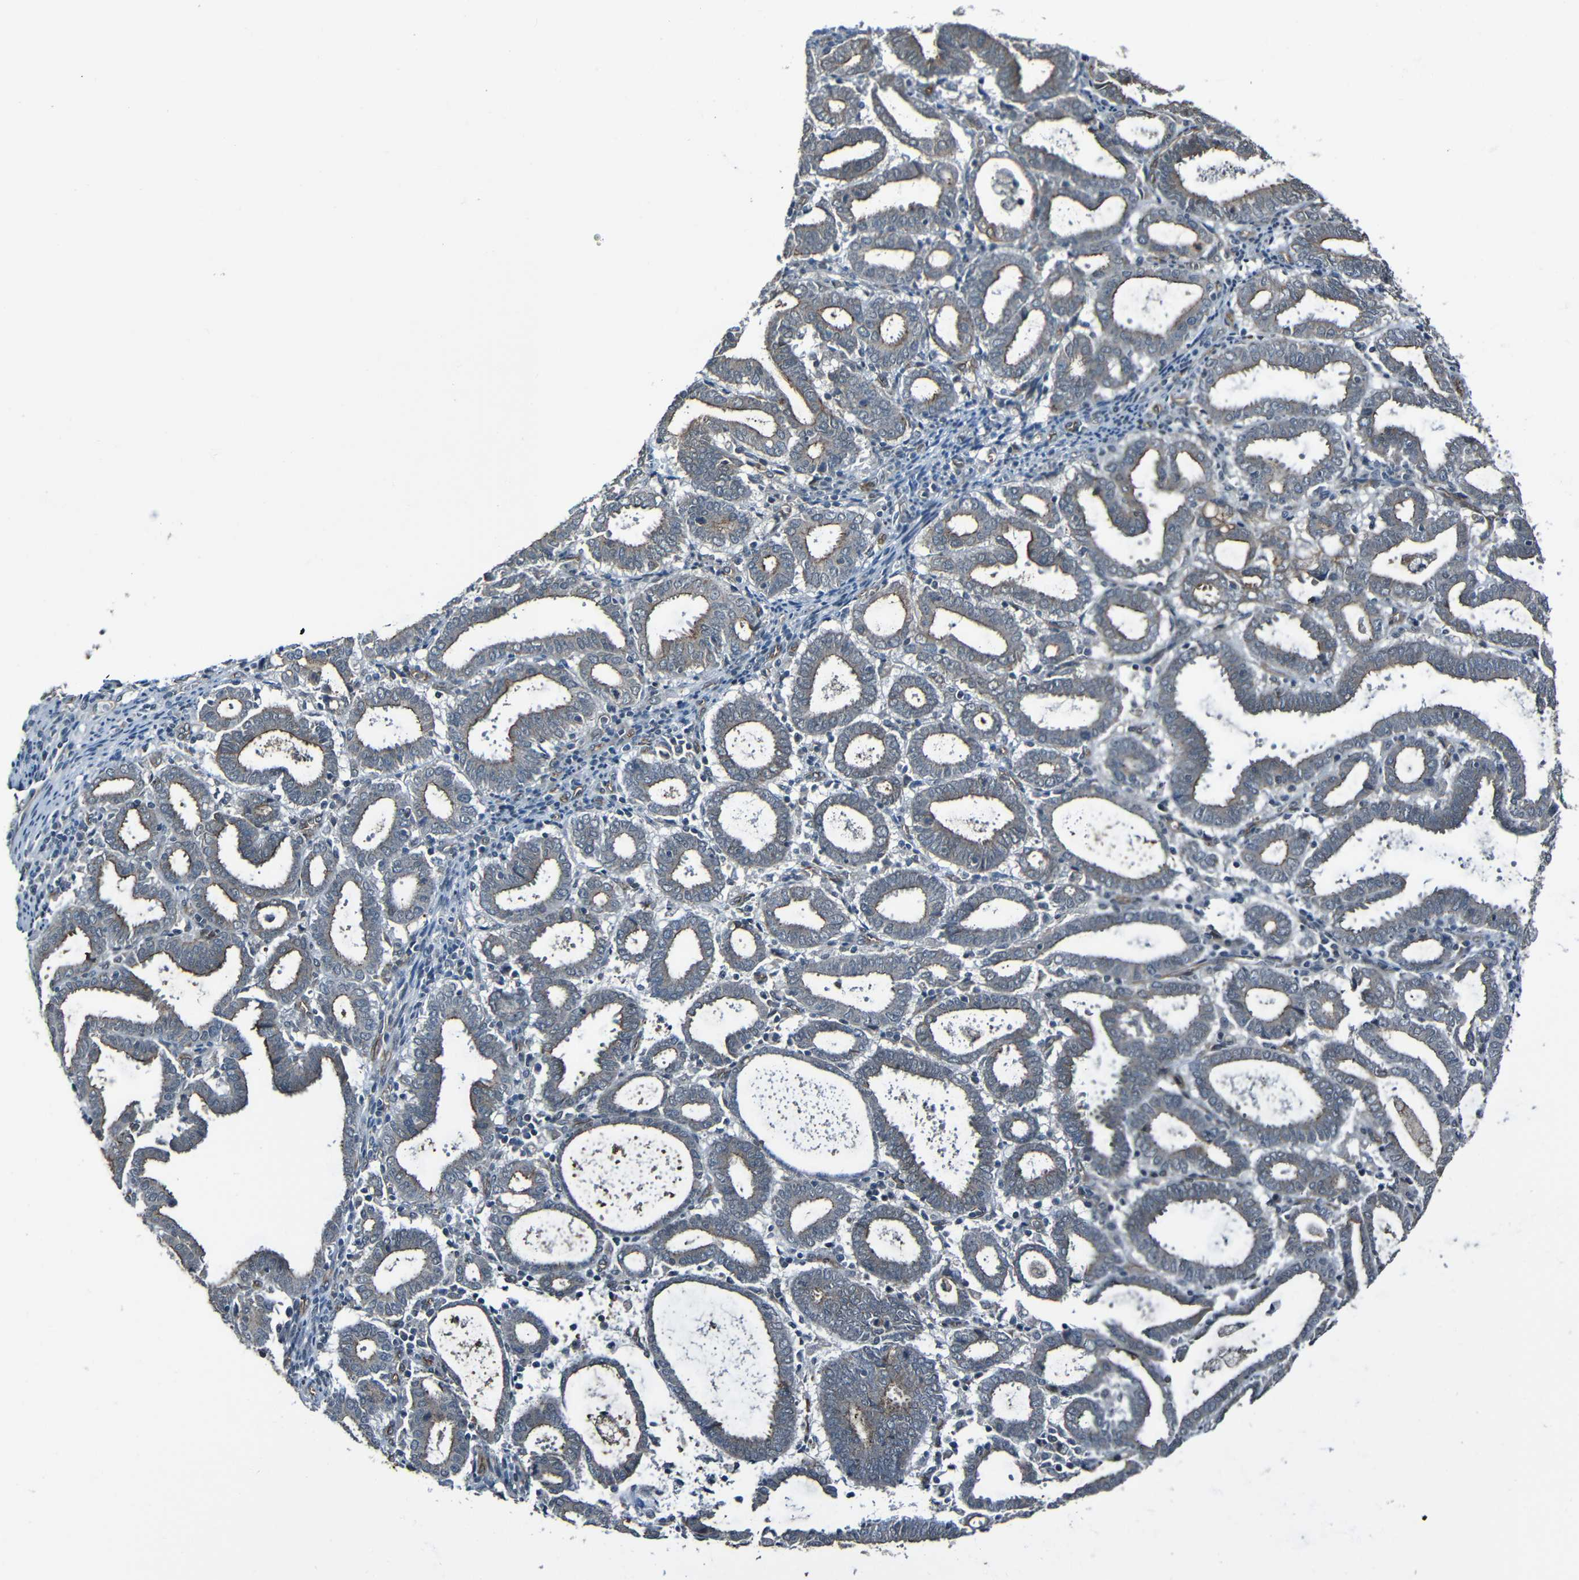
{"staining": {"intensity": "moderate", "quantity": "<25%", "location": "cytoplasmic/membranous"}, "tissue": "endometrial cancer", "cell_type": "Tumor cells", "image_type": "cancer", "snomed": [{"axis": "morphology", "description": "Adenocarcinoma, NOS"}, {"axis": "topography", "description": "Uterus"}], "caption": "Immunohistochemical staining of human endometrial adenocarcinoma displays moderate cytoplasmic/membranous protein staining in approximately <25% of tumor cells. (DAB IHC, brown staining for protein, blue staining for nuclei).", "gene": "LGR5", "patient": {"sex": "female", "age": 83}}